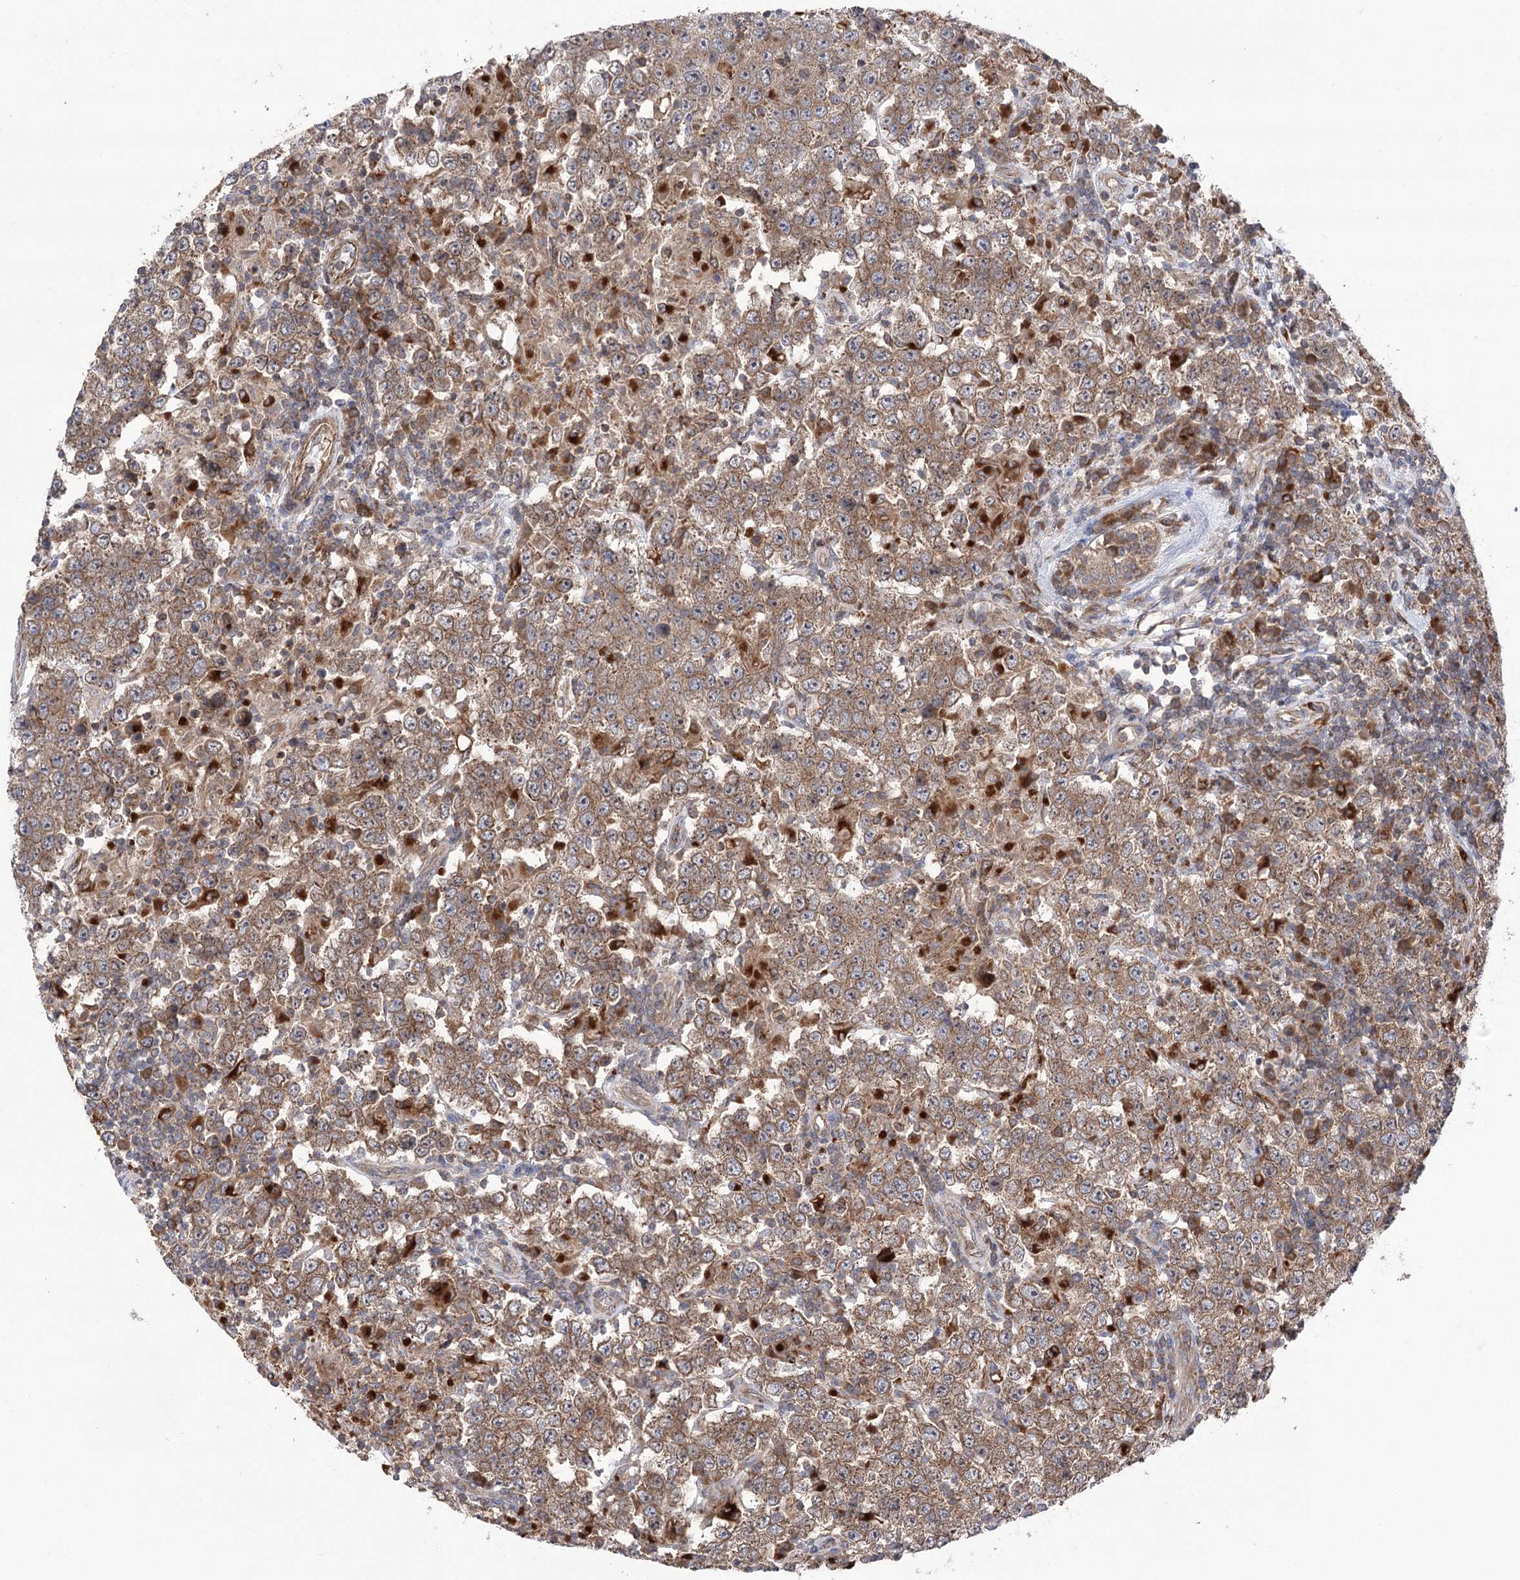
{"staining": {"intensity": "moderate", "quantity": ">75%", "location": "cytoplasmic/membranous"}, "tissue": "testis cancer", "cell_type": "Tumor cells", "image_type": "cancer", "snomed": [{"axis": "morphology", "description": "Normal tissue, NOS"}, {"axis": "morphology", "description": "Urothelial carcinoma, High grade"}, {"axis": "morphology", "description": "Seminoma, NOS"}, {"axis": "morphology", "description": "Carcinoma, Embryonal, NOS"}, {"axis": "topography", "description": "Urinary bladder"}, {"axis": "topography", "description": "Testis"}], "caption": "This is a photomicrograph of IHC staining of testis cancer, which shows moderate staining in the cytoplasmic/membranous of tumor cells.", "gene": "VPS37B", "patient": {"sex": "male", "age": 41}}